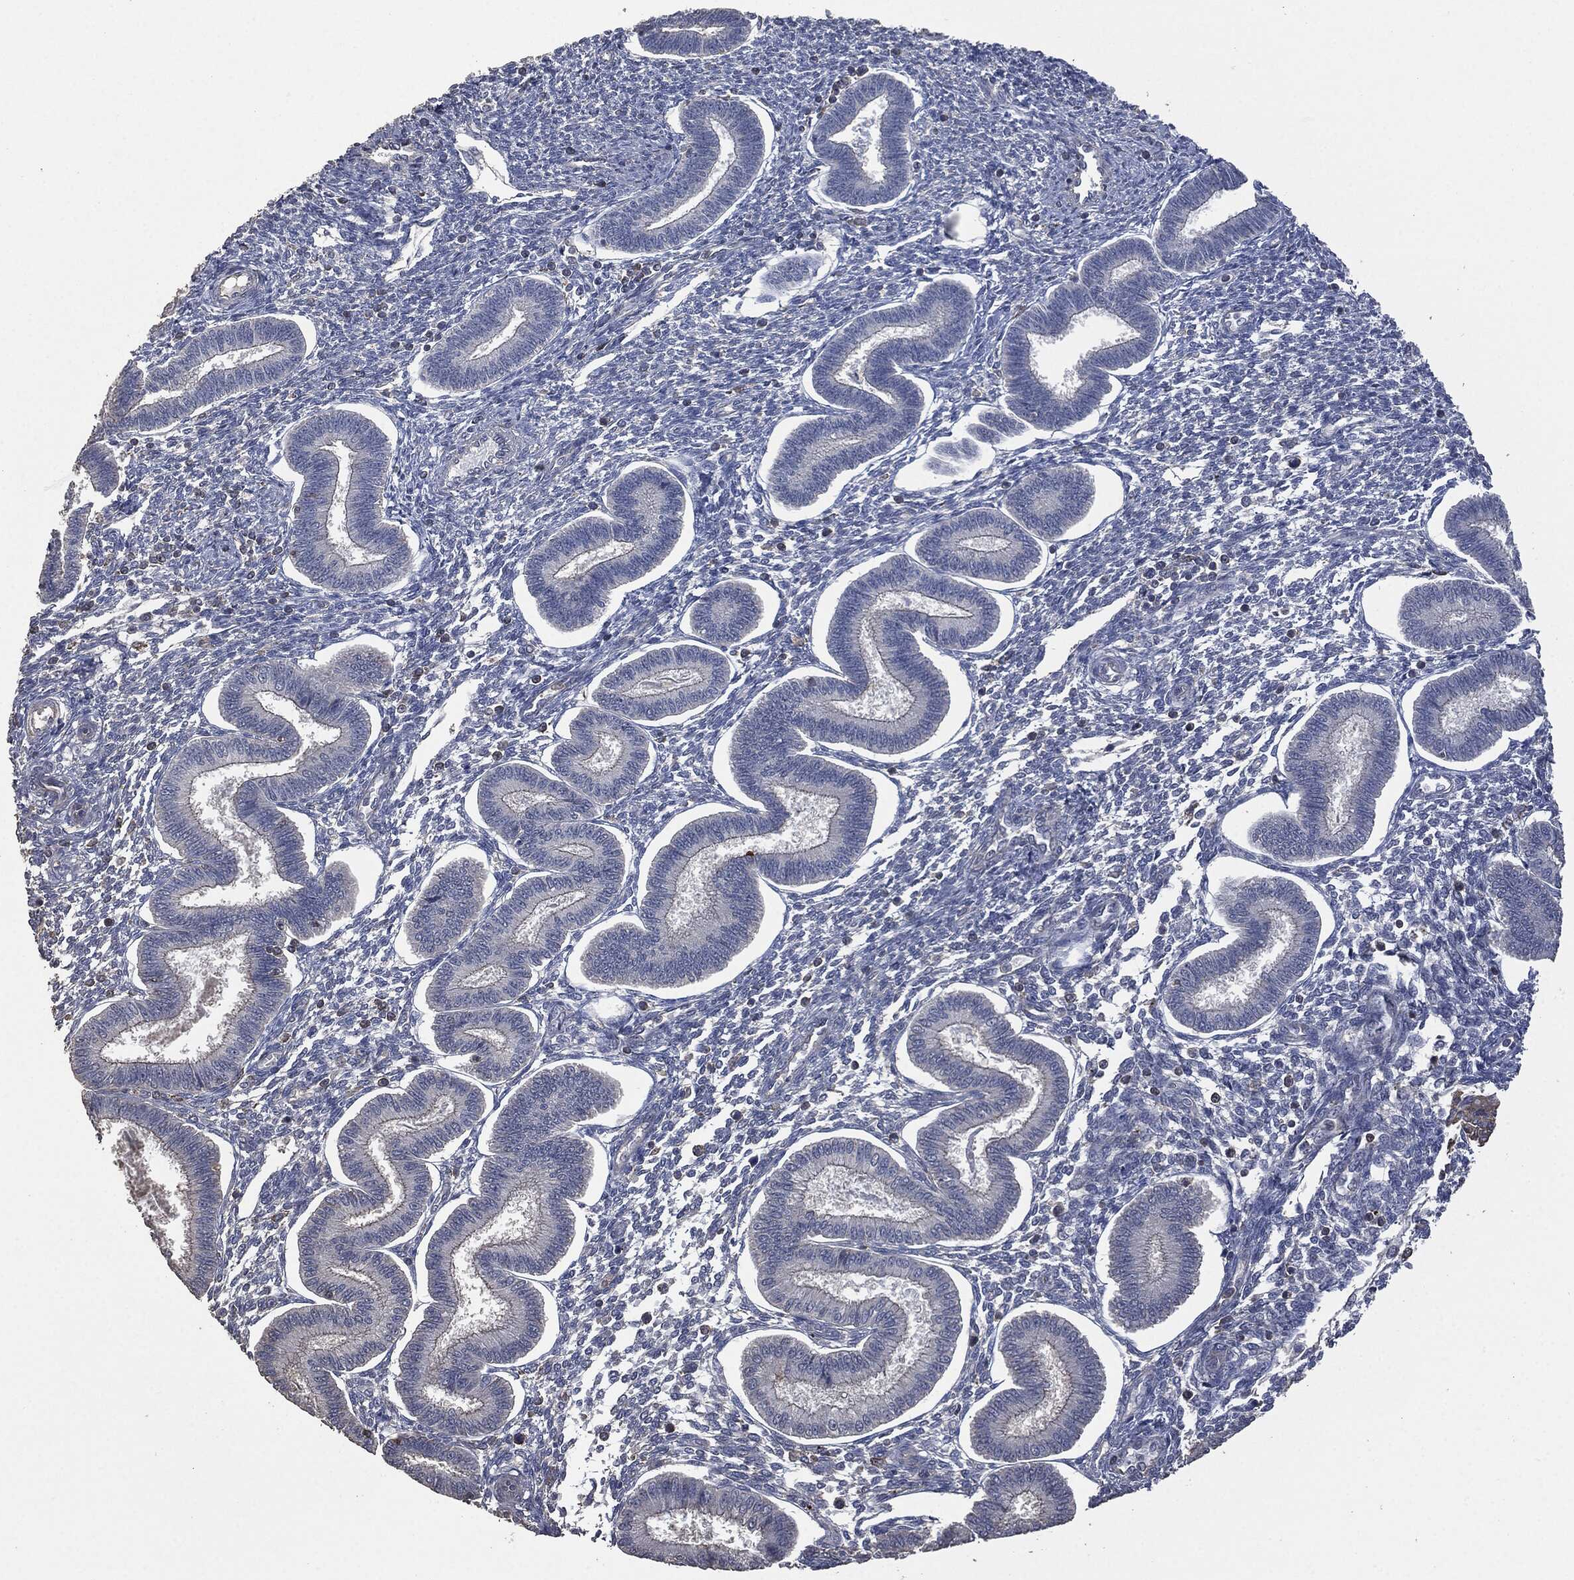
{"staining": {"intensity": "negative", "quantity": "none", "location": "none"}, "tissue": "endometrium", "cell_type": "Cells in endometrial stroma", "image_type": "normal", "snomed": [{"axis": "morphology", "description": "Normal tissue, NOS"}, {"axis": "topography", "description": "Endometrium"}], "caption": "This is a micrograph of IHC staining of unremarkable endometrium, which shows no positivity in cells in endometrial stroma.", "gene": "MSLN", "patient": {"sex": "female", "age": 43}}